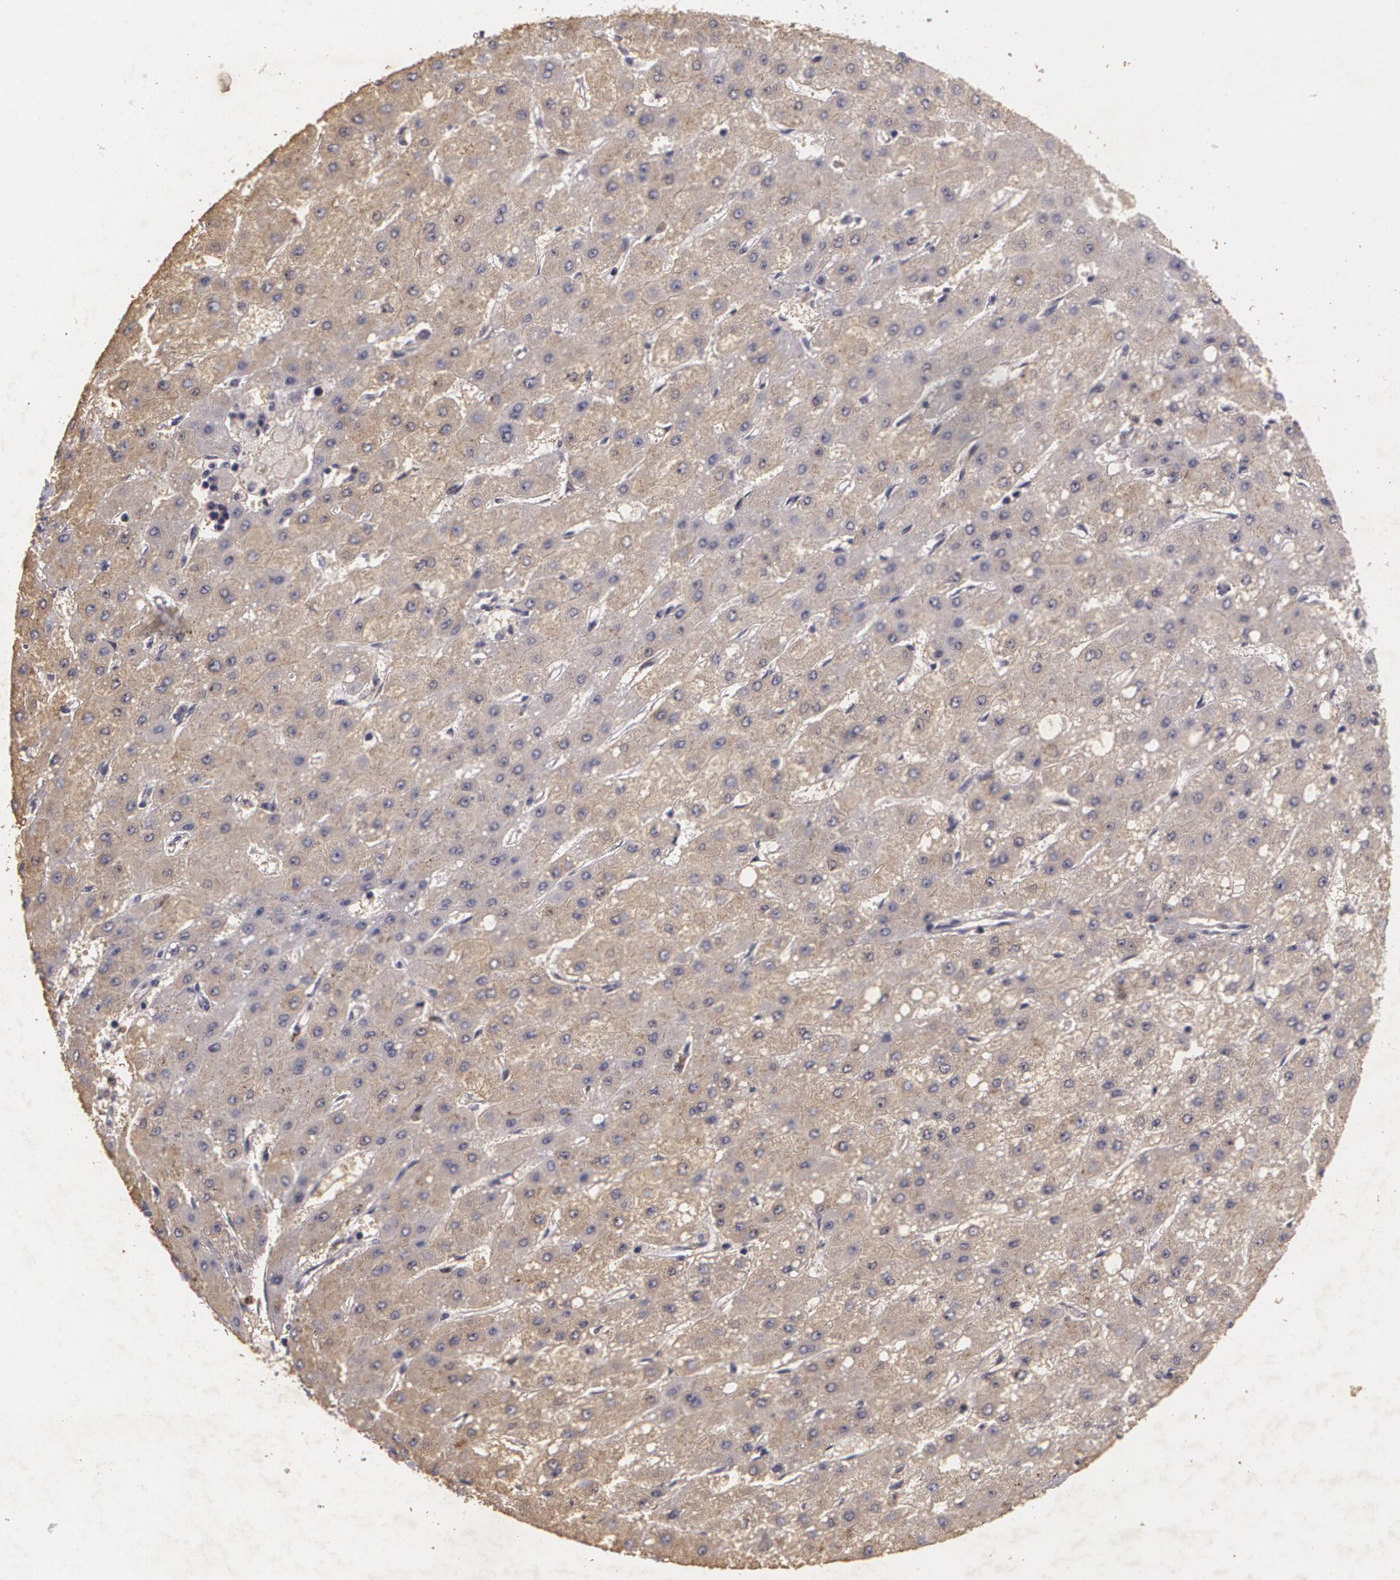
{"staining": {"intensity": "weak", "quantity": ">75%", "location": "cytoplasmic/membranous"}, "tissue": "liver cancer", "cell_type": "Tumor cells", "image_type": "cancer", "snomed": [{"axis": "morphology", "description": "Carcinoma, Hepatocellular, NOS"}, {"axis": "topography", "description": "Liver"}], "caption": "Human hepatocellular carcinoma (liver) stained with a brown dye shows weak cytoplasmic/membranous positive staining in about >75% of tumor cells.", "gene": "KCNA4", "patient": {"sex": "female", "age": 52}}